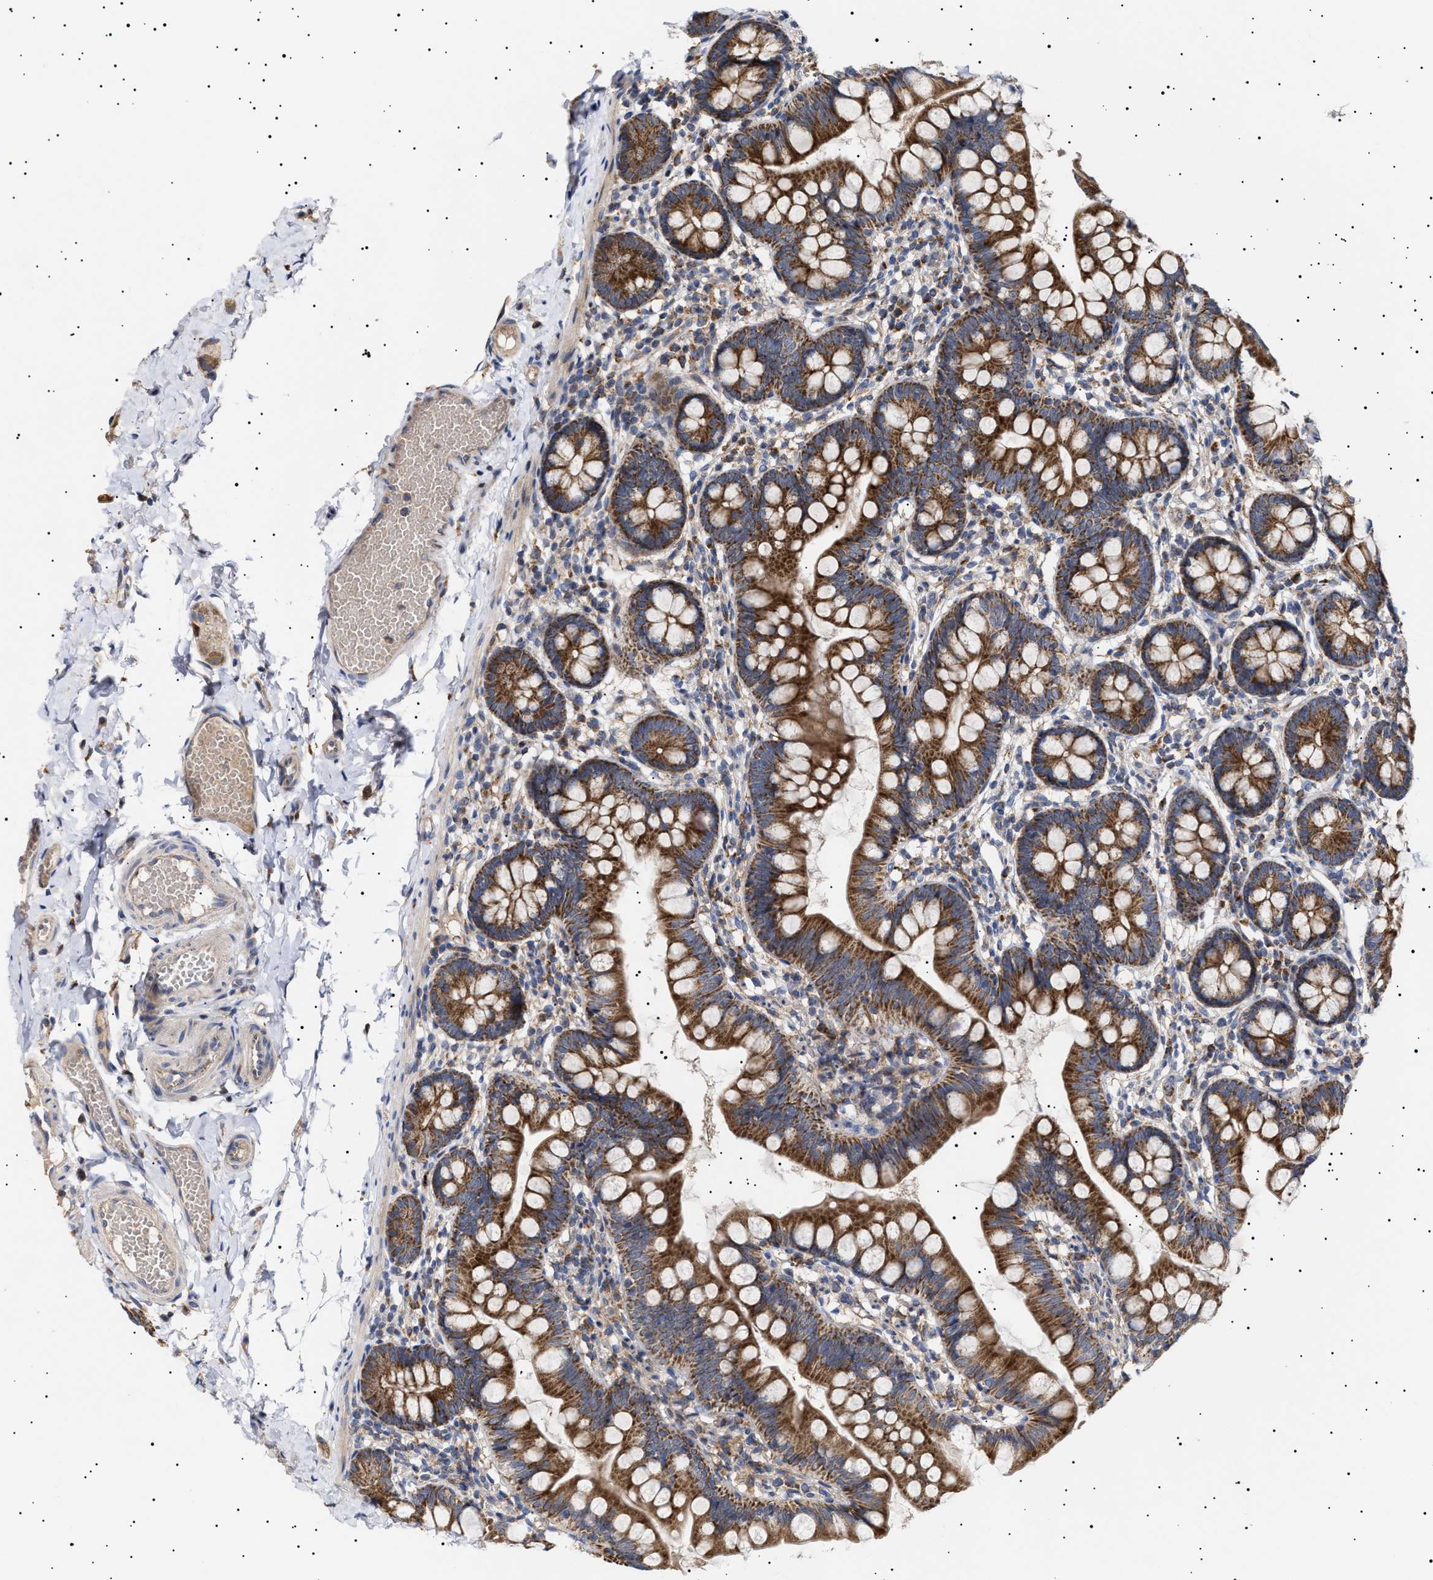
{"staining": {"intensity": "strong", "quantity": ">75%", "location": "cytoplasmic/membranous"}, "tissue": "small intestine", "cell_type": "Glandular cells", "image_type": "normal", "snomed": [{"axis": "morphology", "description": "Normal tissue, NOS"}, {"axis": "topography", "description": "Small intestine"}], "caption": "Glandular cells show high levels of strong cytoplasmic/membranous expression in approximately >75% of cells in normal small intestine. (DAB IHC with brightfield microscopy, high magnification).", "gene": "MRPL10", "patient": {"sex": "male", "age": 7}}